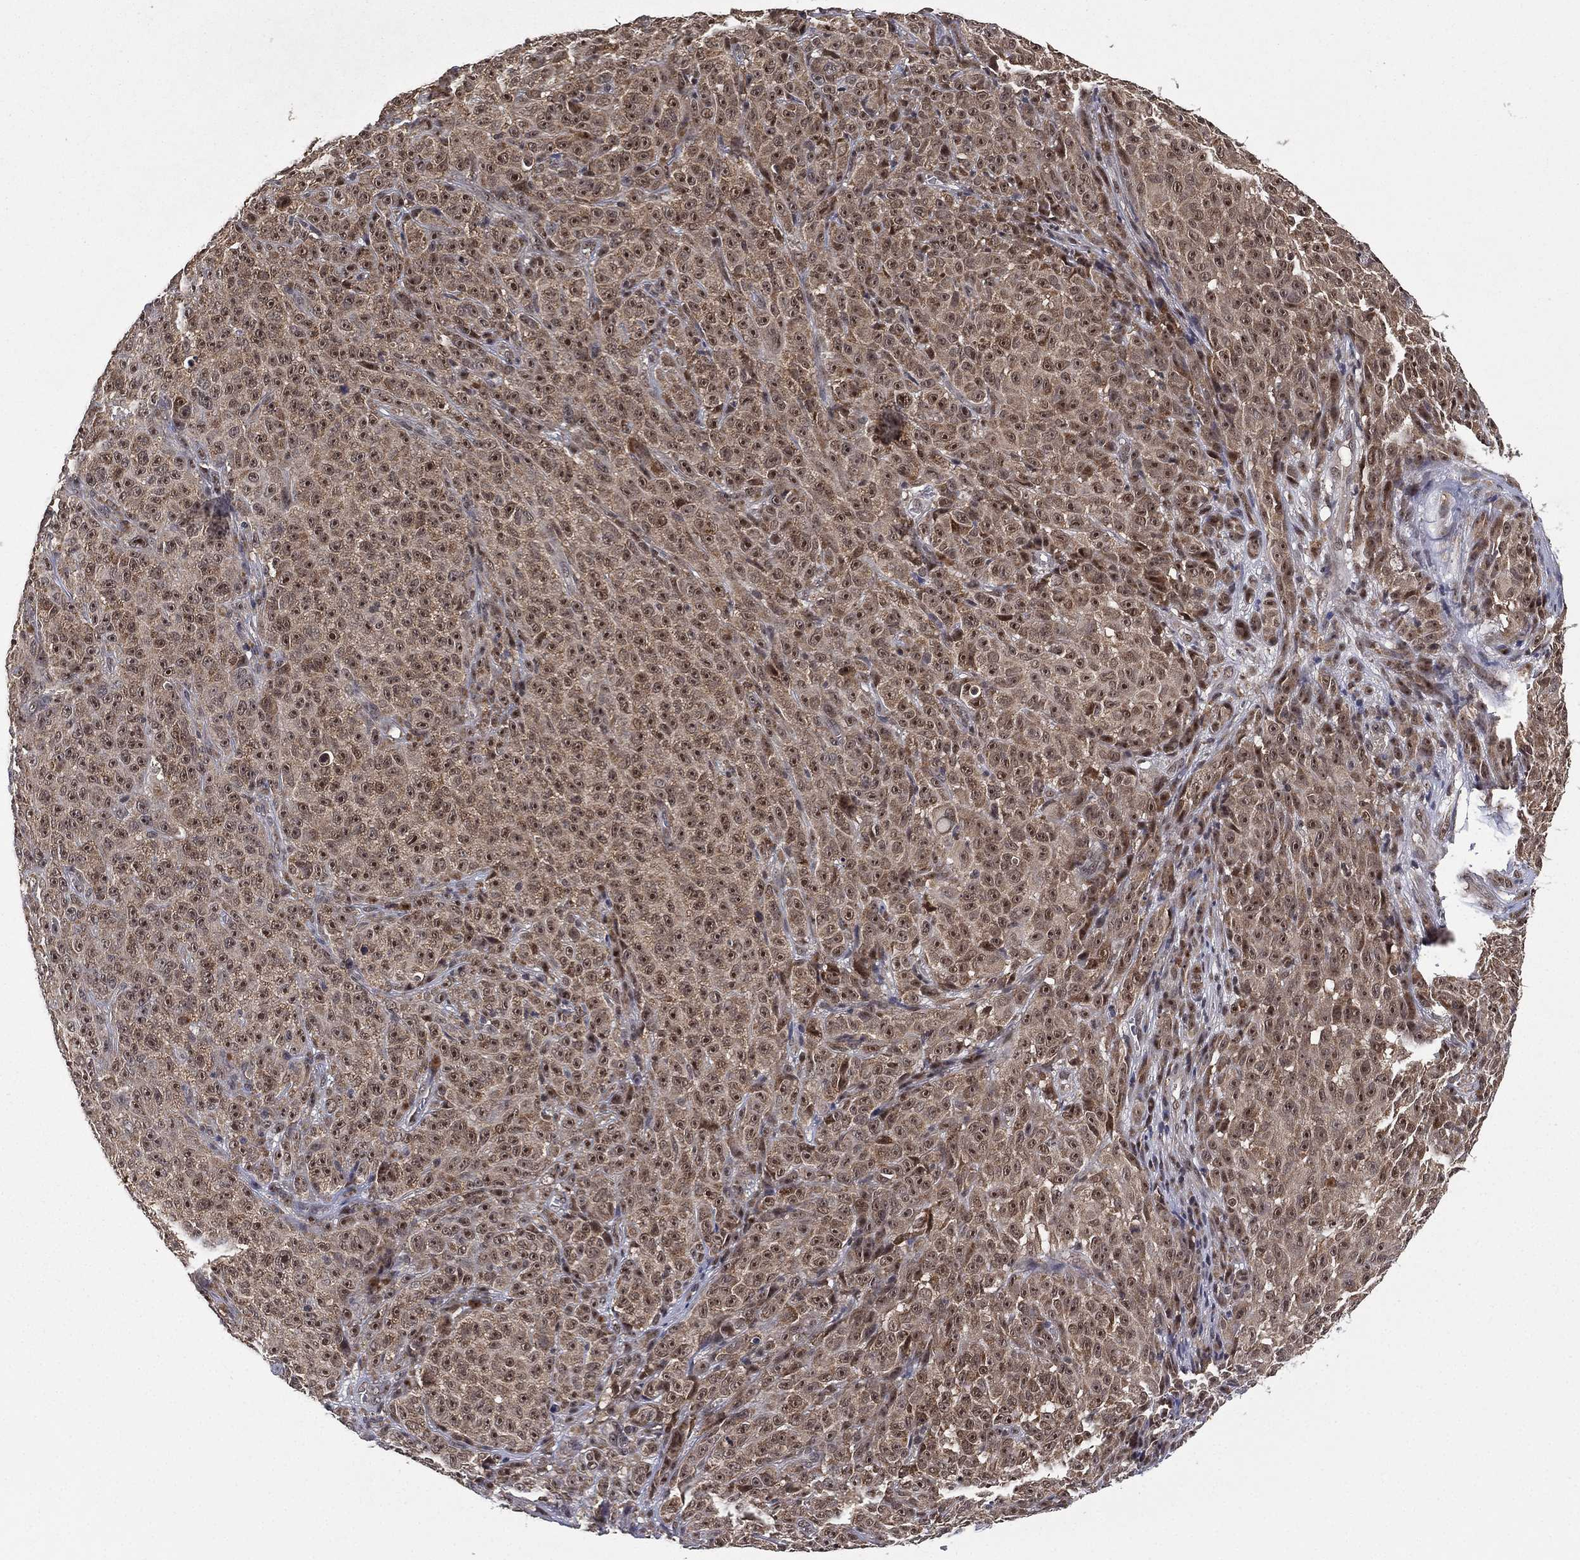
{"staining": {"intensity": "weak", "quantity": ">75%", "location": "cytoplasmic/membranous"}, "tissue": "melanoma", "cell_type": "Tumor cells", "image_type": "cancer", "snomed": [{"axis": "morphology", "description": "Malignant melanoma, NOS"}, {"axis": "topography", "description": "Skin"}], "caption": "This is an image of immunohistochemistry (IHC) staining of melanoma, which shows weak positivity in the cytoplasmic/membranous of tumor cells.", "gene": "NELFCD", "patient": {"sex": "female", "age": 82}}